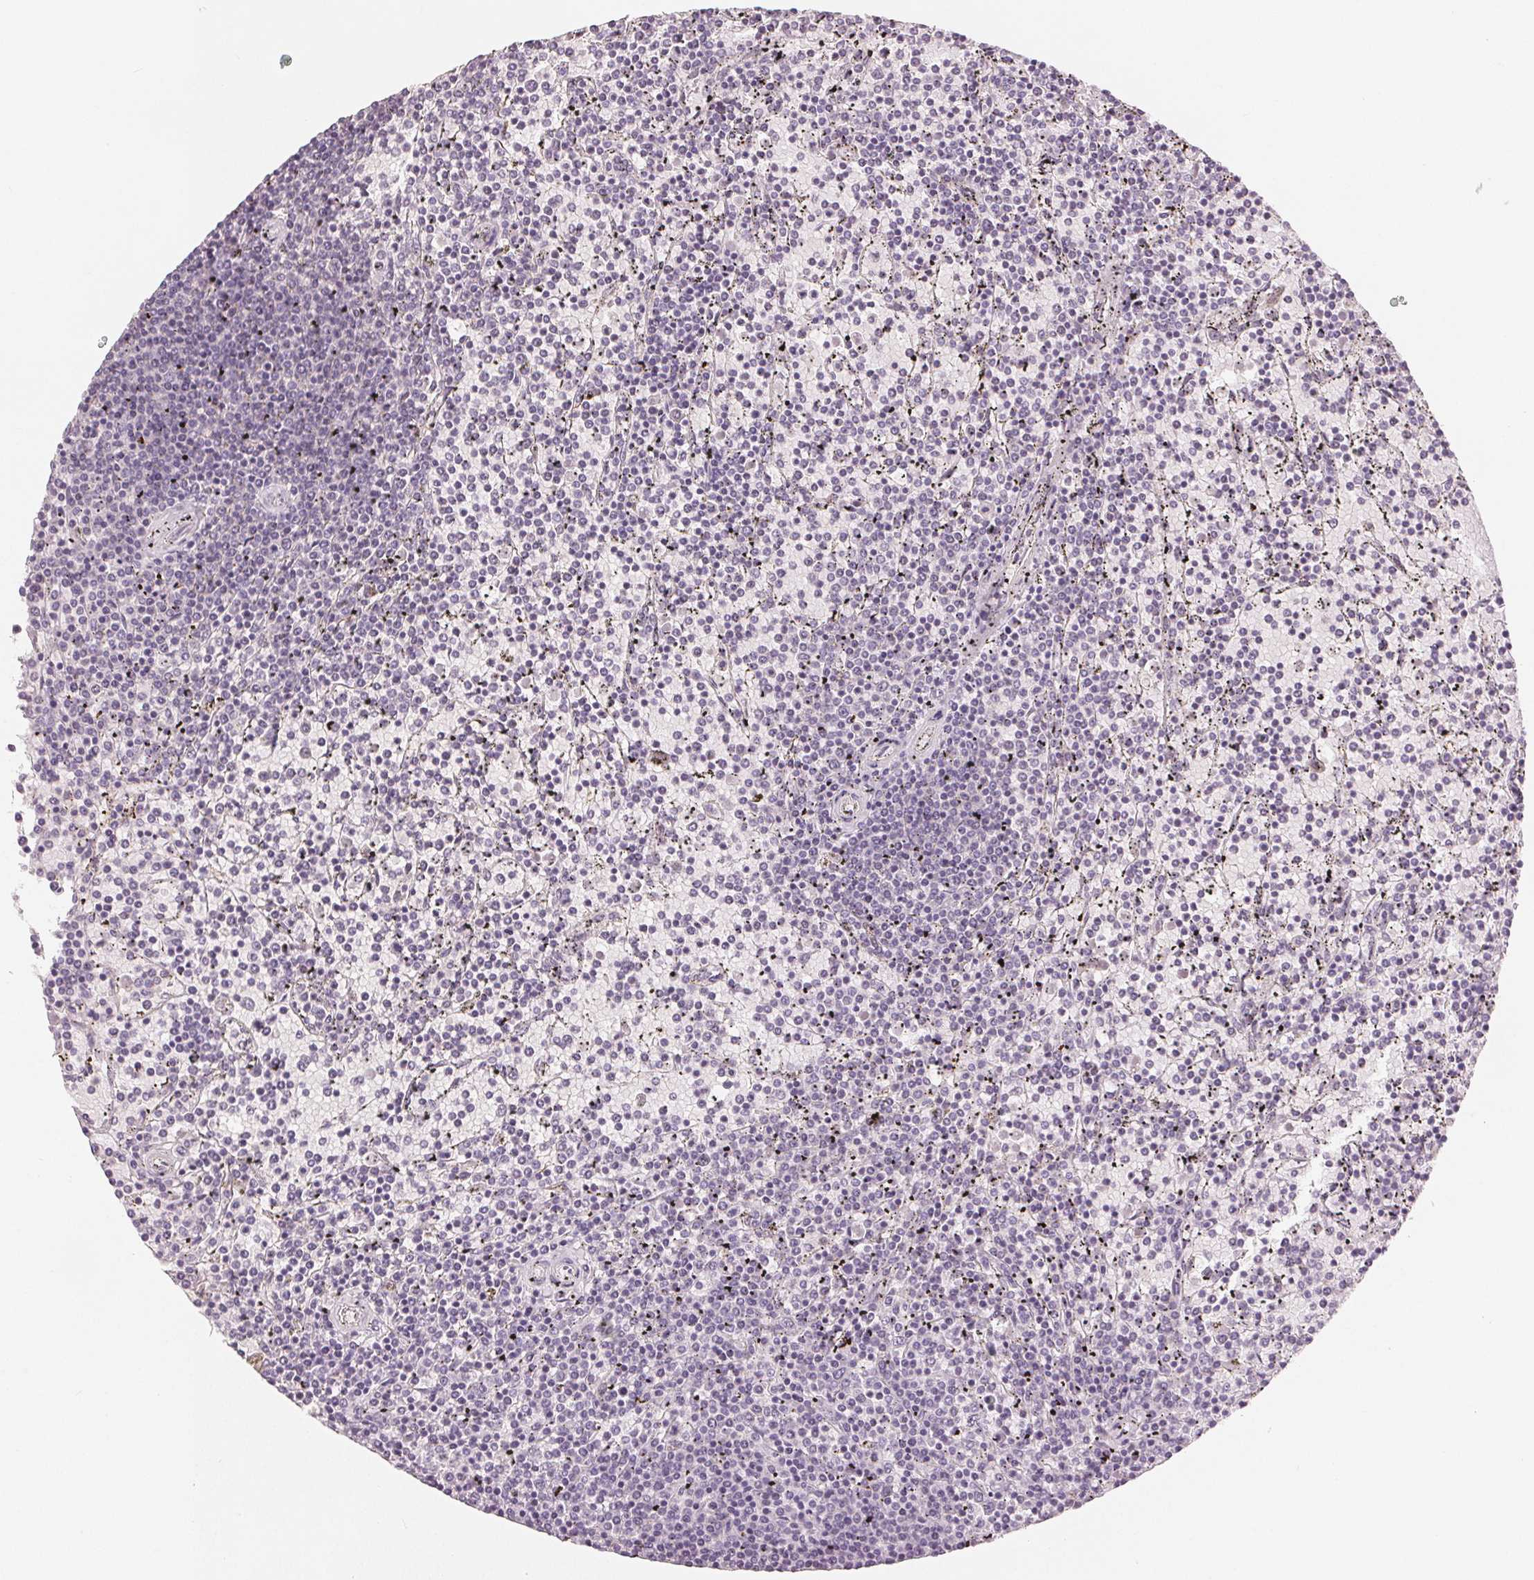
{"staining": {"intensity": "negative", "quantity": "none", "location": "none"}, "tissue": "lymphoma", "cell_type": "Tumor cells", "image_type": "cancer", "snomed": [{"axis": "morphology", "description": "Malignant lymphoma, non-Hodgkin's type, Low grade"}, {"axis": "topography", "description": "Spleen"}], "caption": "High magnification brightfield microscopy of lymphoma stained with DAB (3,3'-diaminobenzidine) (brown) and counterstained with hematoxylin (blue): tumor cells show no significant positivity. (Brightfield microscopy of DAB IHC at high magnification).", "gene": "SLC27A5", "patient": {"sex": "female", "age": 77}}